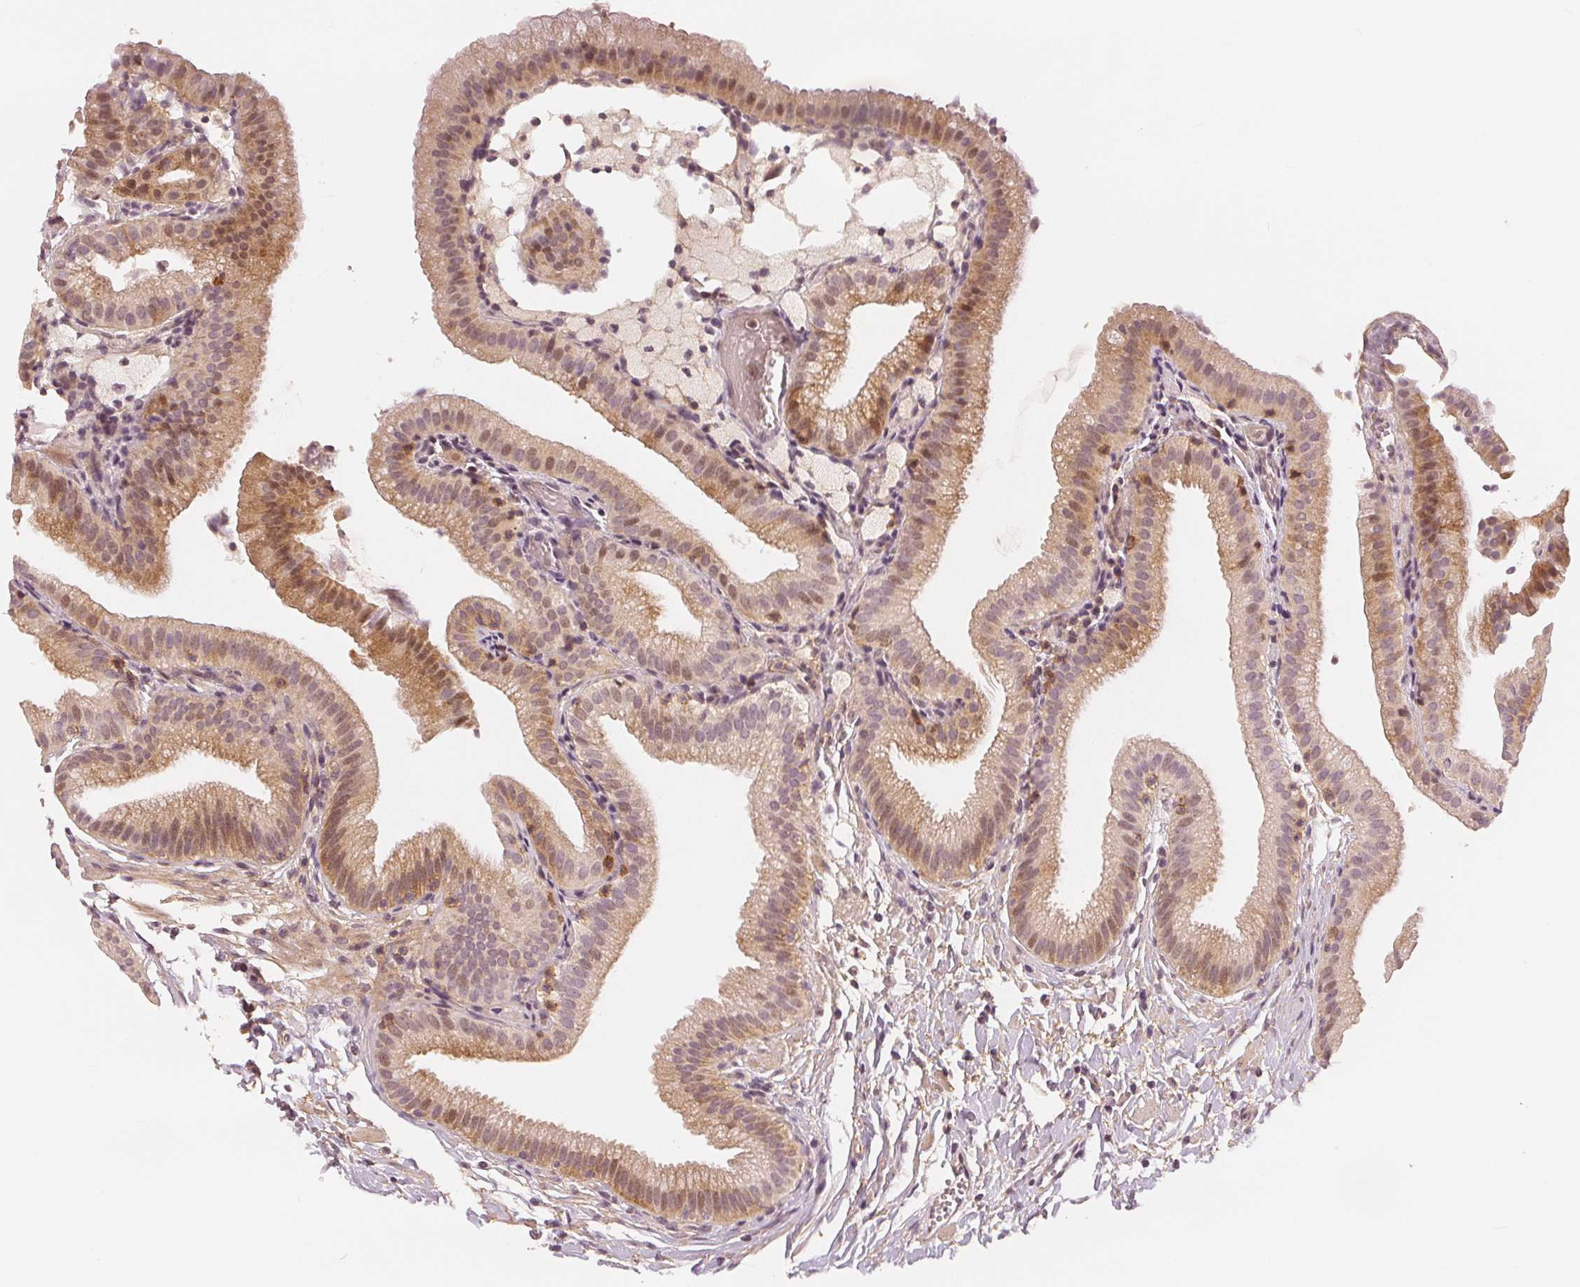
{"staining": {"intensity": "weak", "quantity": "25%-75%", "location": "cytoplasmic/membranous,nuclear"}, "tissue": "gallbladder", "cell_type": "Glandular cells", "image_type": "normal", "snomed": [{"axis": "morphology", "description": "Normal tissue, NOS"}, {"axis": "topography", "description": "Gallbladder"}], "caption": "Gallbladder stained with DAB IHC displays low levels of weak cytoplasmic/membranous,nuclear expression in approximately 25%-75% of glandular cells. The staining is performed using DAB (3,3'-diaminobenzidine) brown chromogen to label protein expression. The nuclei are counter-stained blue using hematoxylin.", "gene": "SLC34A1", "patient": {"sex": "female", "age": 63}}